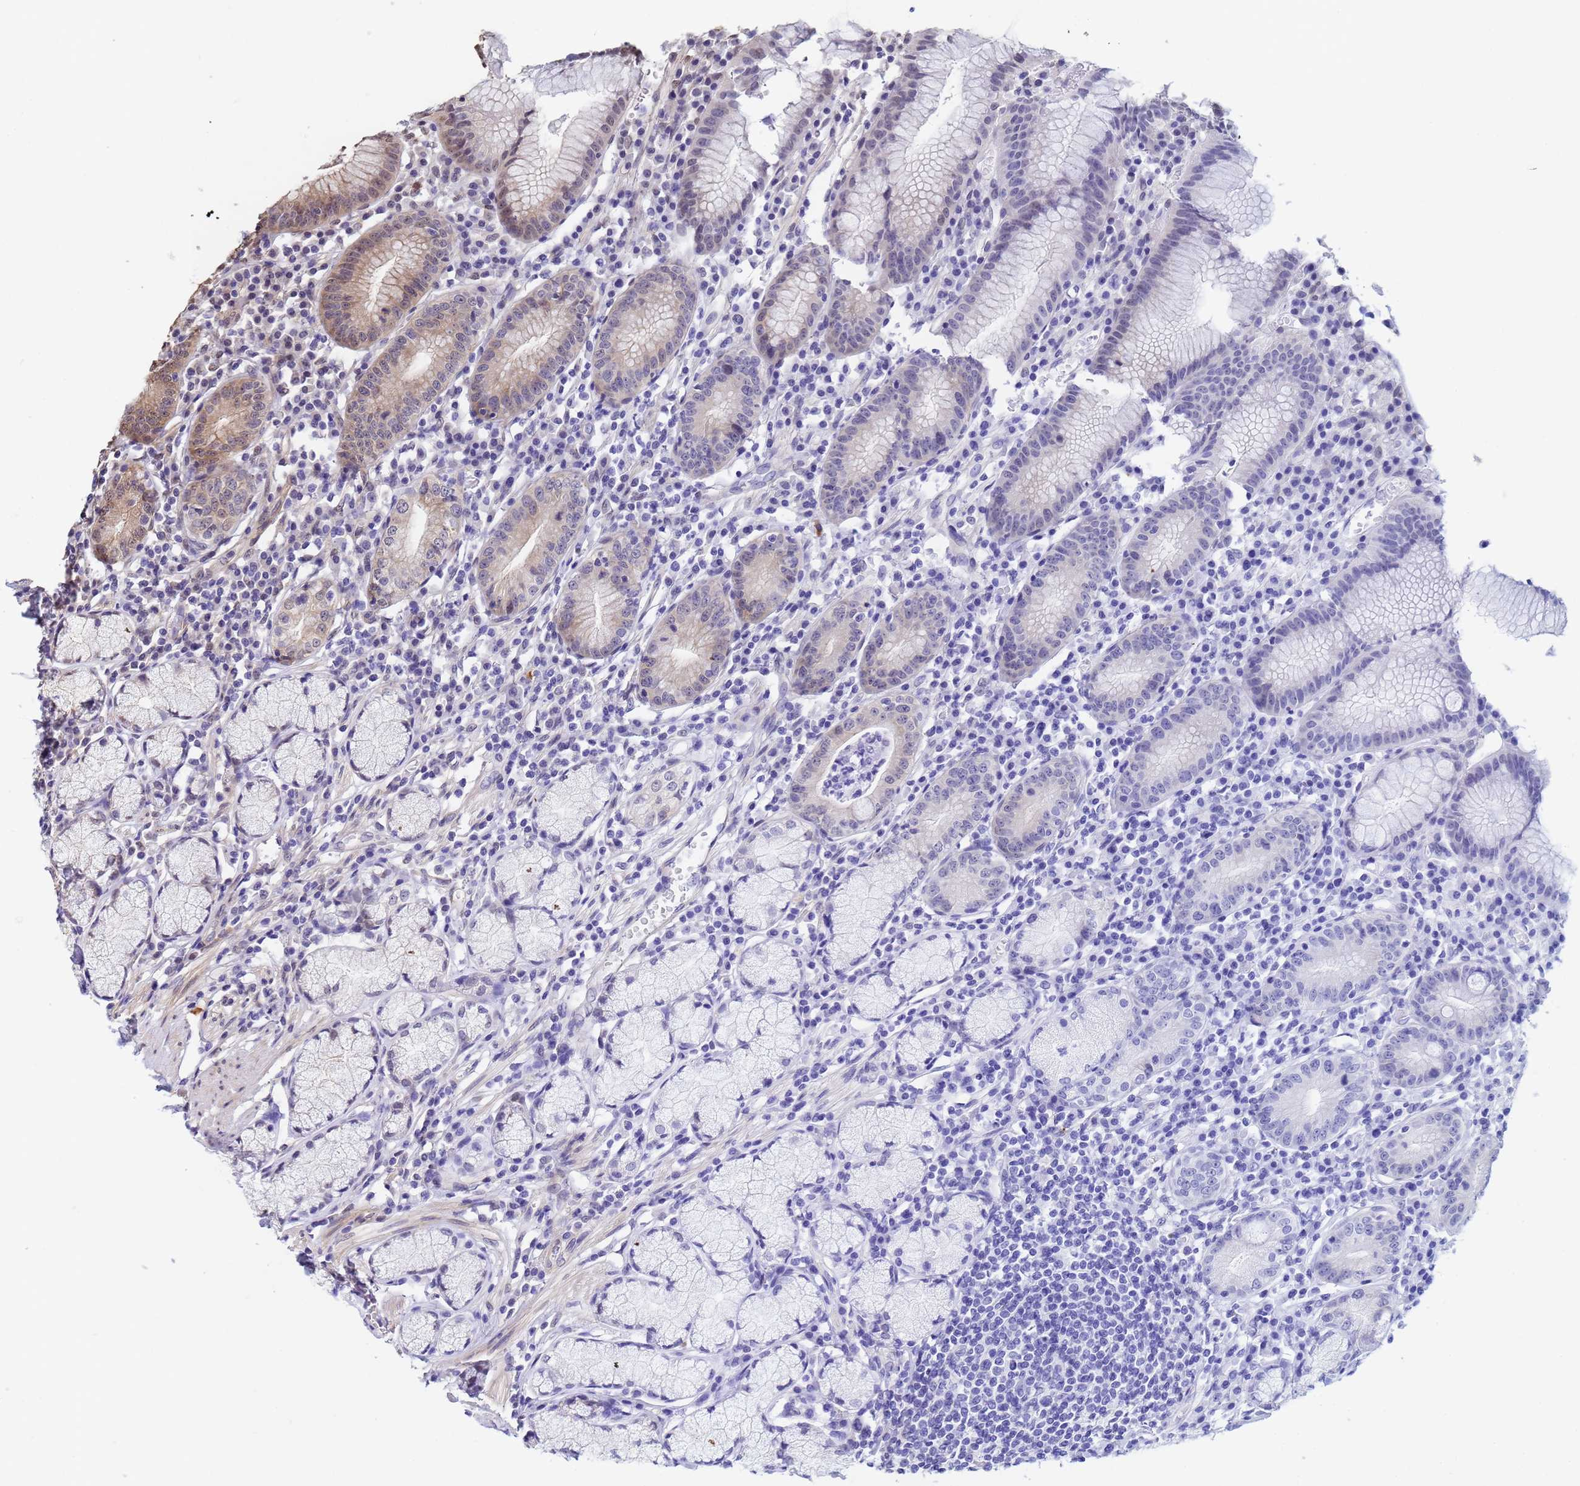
{"staining": {"intensity": "weak", "quantity": "<25%", "location": "cytoplasmic/membranous,nuclear"}, "tissue": "stomach", "cell_type": "Glandular cells", "image_type": "normal", "snomed": [{"axis": "morphology", "description": "Normal tissue, NOS"}, {"axis": "topography", "description": "Stomach"}], "caption": "Stomach was stained to show a protein in brown. There is no significant positivity in glandular cells. Nuclei are stained in blue.", "gene": "TRIP6", "patient": {"sex": "male", "age": 55}}